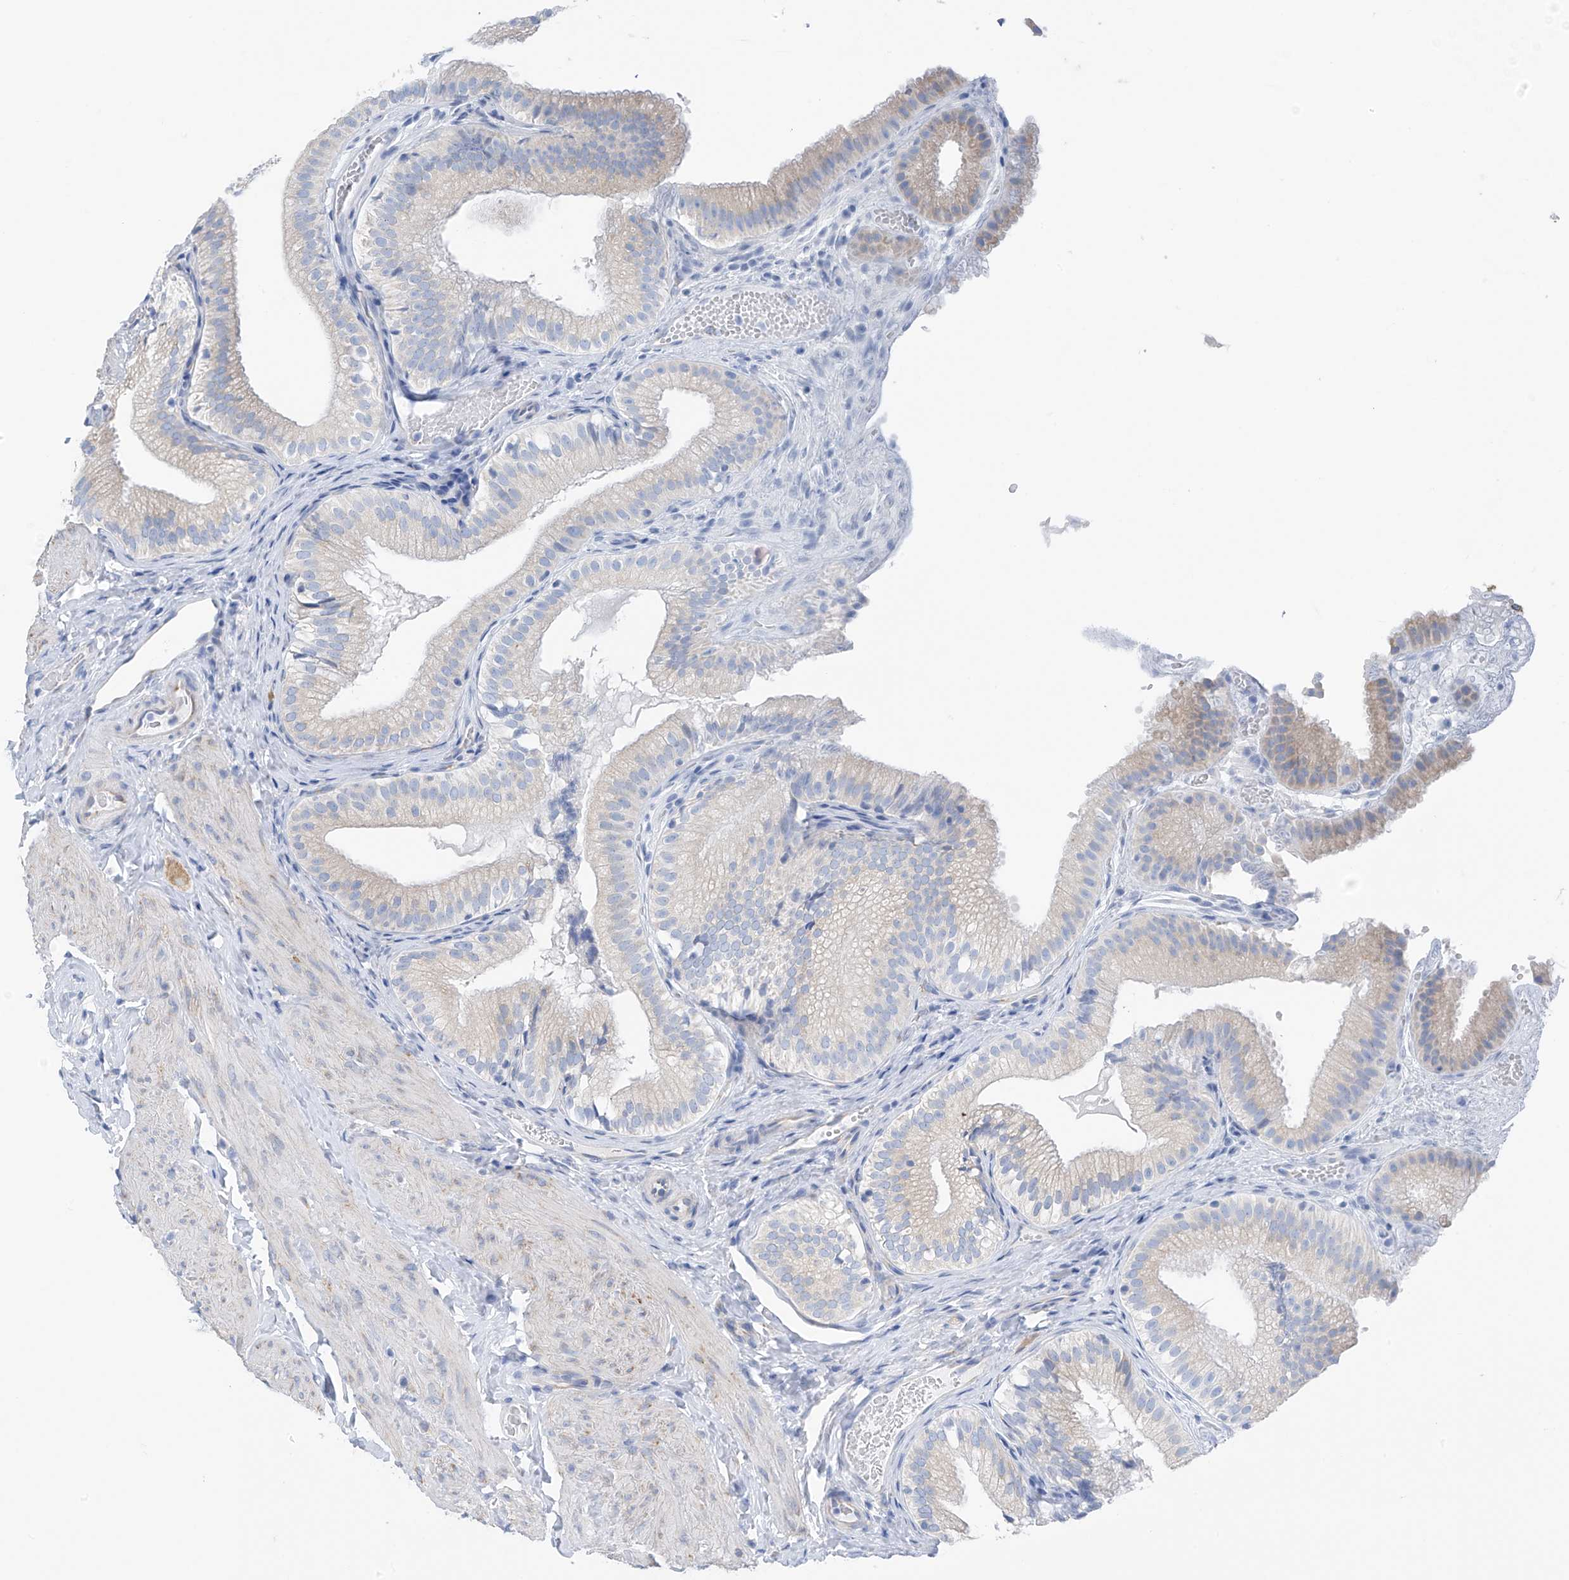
{"staining": {"intensity": "negative", "quantity": "none", "location": "none"}, "tissue": "gallbladder", "cell_type": "Glandular cells", "image_type": "normal", "snomed": [{"axis": "morphology", "description": "Normal tissue, NOS"}, {"axis": "topography", "description": "Gallbladder"}], "caption": "Protein analysis of unremarkable gallbladder demonstrates no significant positivity in glandular cells. (DAB (3,3'-diaminobenzidine) immunohistochemistry (IHC) visualized using brightfield microscopy, high magnification).", "gene": "RCN2", "patient": {"sex": "female", "age": 30}}